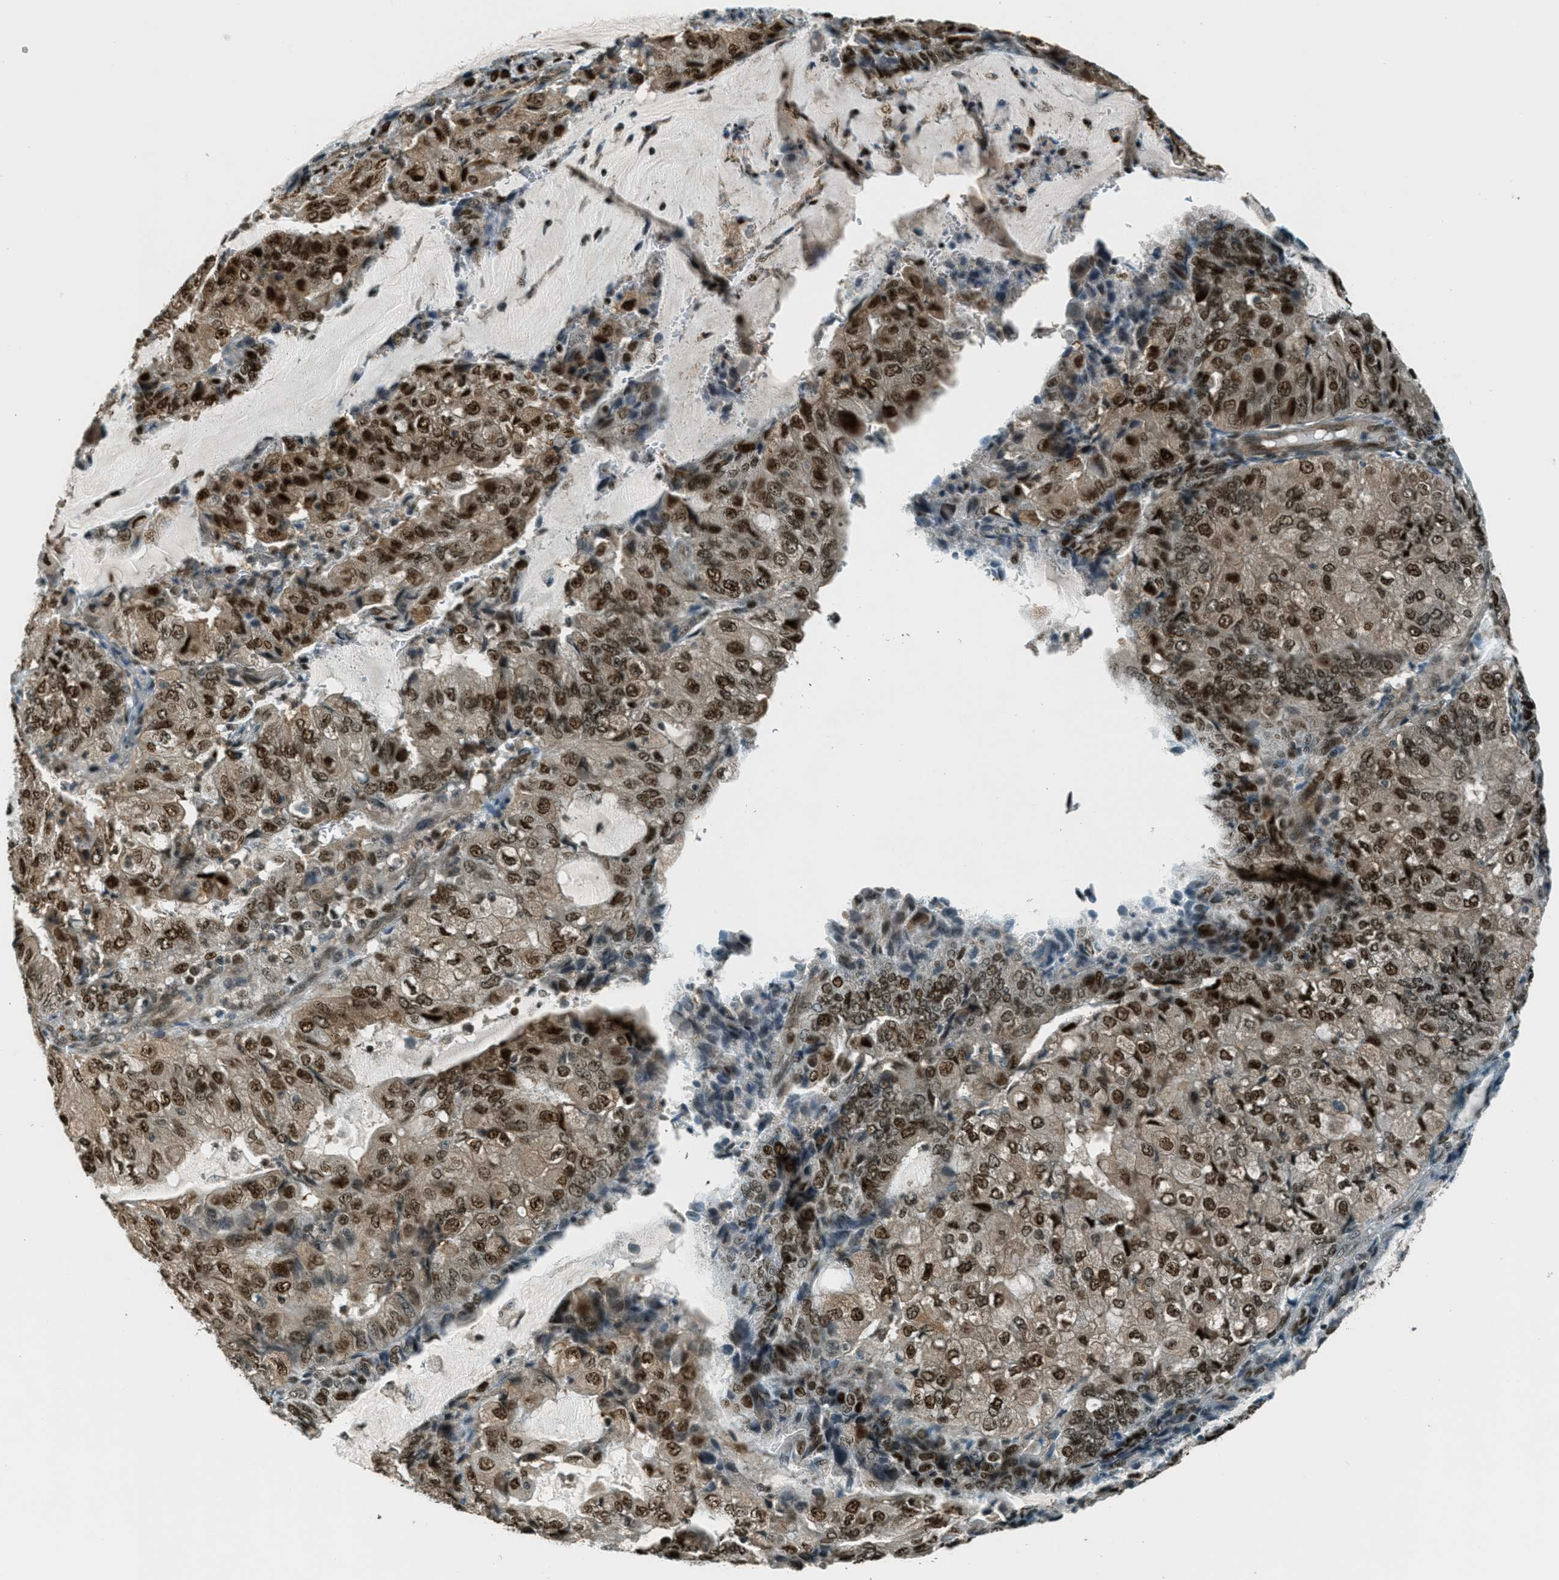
{"staining": {"intensity": "strong", "quantity": ">75%", "location": "cytoplasmic/membranous,nuclear"}, "tissue": "endometrial cancer", "cell_type": "Tumor cells", "image_type": "cancer", "snomed": [{"axis": "morphology", "description": "Adenocarcinoma, NOS"}, {"axis": "topography", "description": "Endometrium"}], "caption": "IHC of endometrial cancer demonstrates high levels of strong cytoplasmic/membranous and nuclear staining in approximately >75% of tumor cells. (IHC, brightfield microscopy, high magnification).", "gene": "FOXM1", "patient": {"sex": "female", "age": 81}}